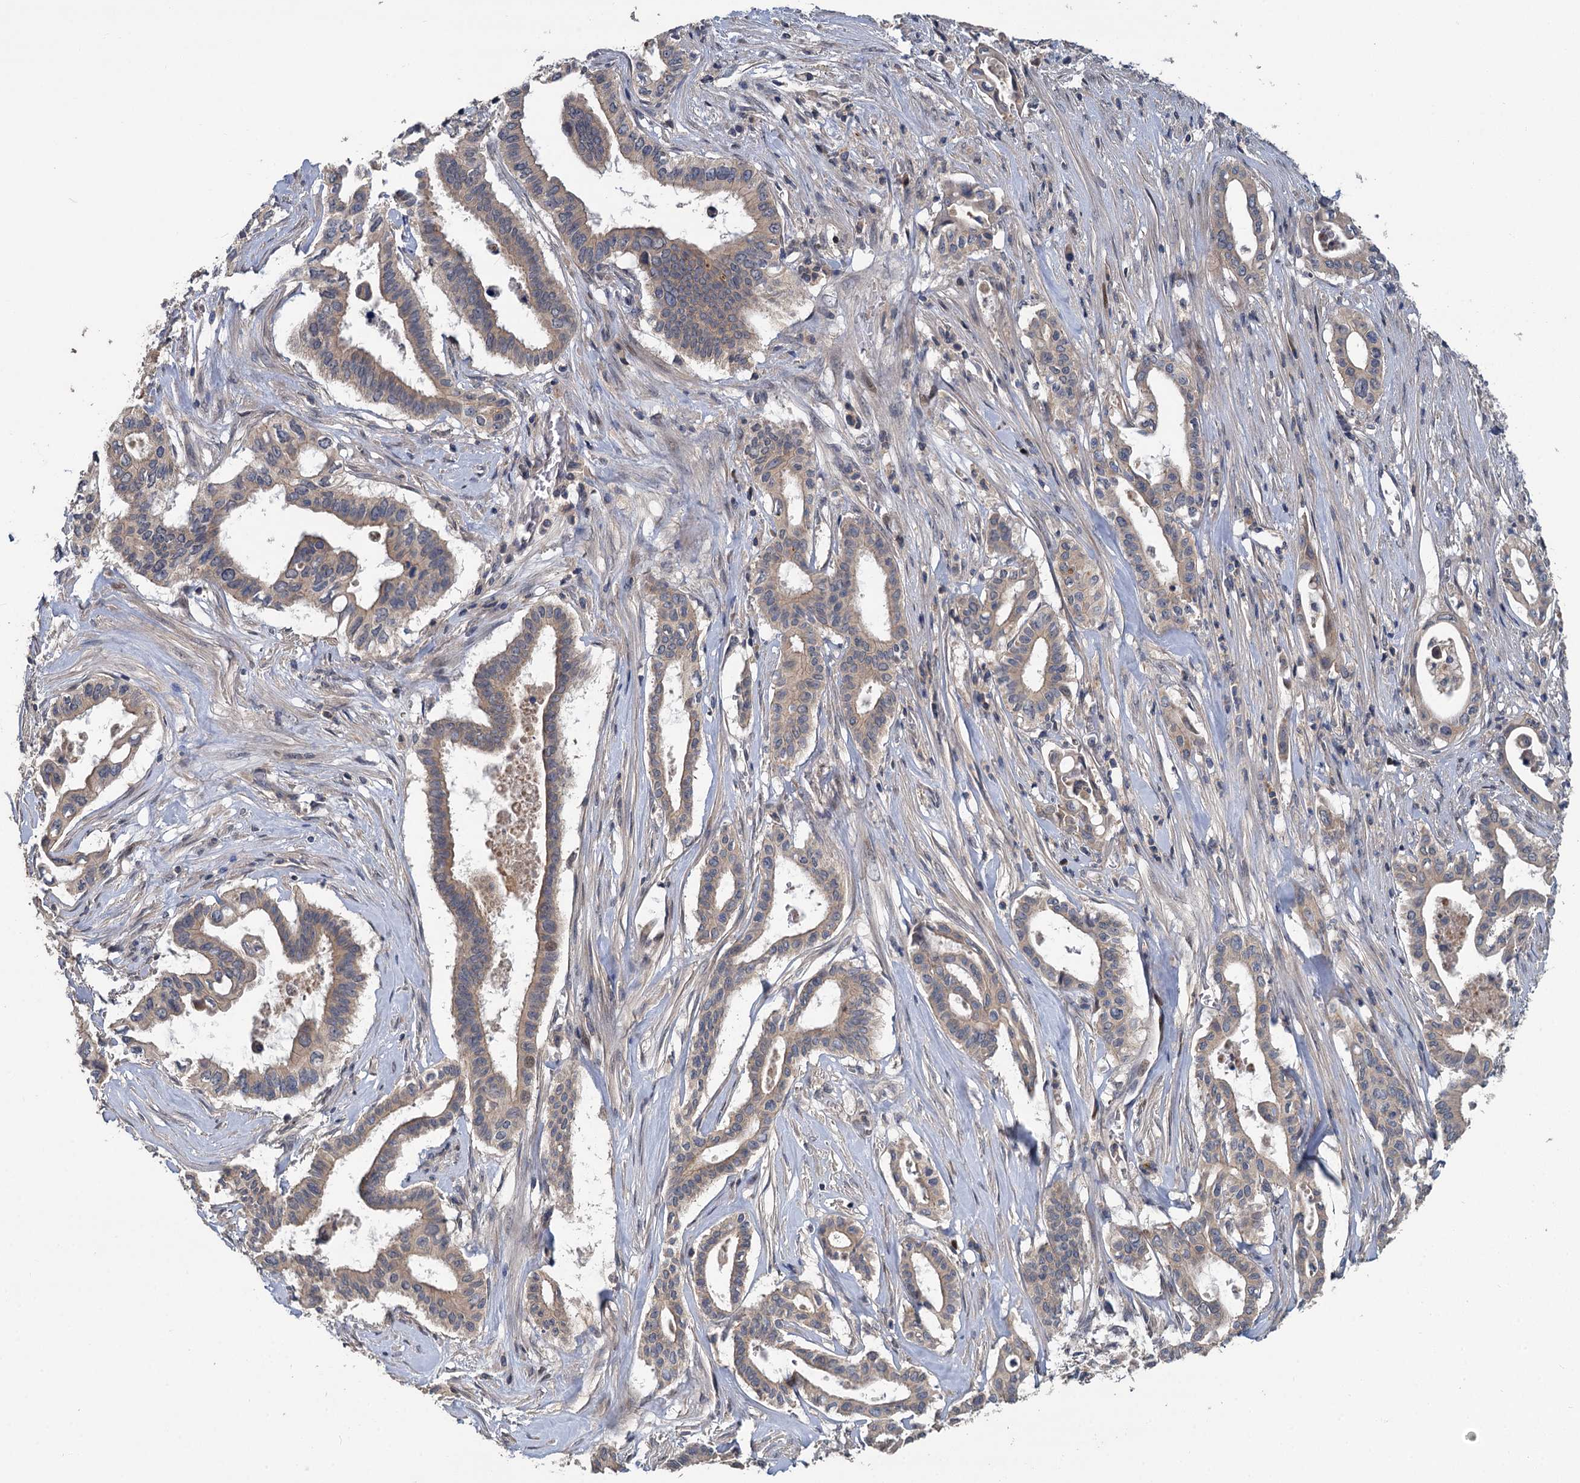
{"staining": {"intensity": "weak", "quantity": ">75%", "location": "cytoplasmic/membranous"}, "tissue": "pancreatic cancer", "cell_type": "Tumor cells", "image_type": "cancer", "snomed": [{"axis": "morphology", "description": "Adenocarcinoma, NOS"}, {"axis": "topography", "description": "Pancreas"}], "caption": "Tumor cells reveal weak cytoplasmic/membranous positivity in about >75% of cells in adenocarcinoma (pancreatic). The staining was performed using DAB to visualize the protein expression in brown, while the nuclei were stained in blue with hematoxylin (Magnification: 20x).", "gene": "TMEM39A", "patient": {"sex": "female", "age": 77}}